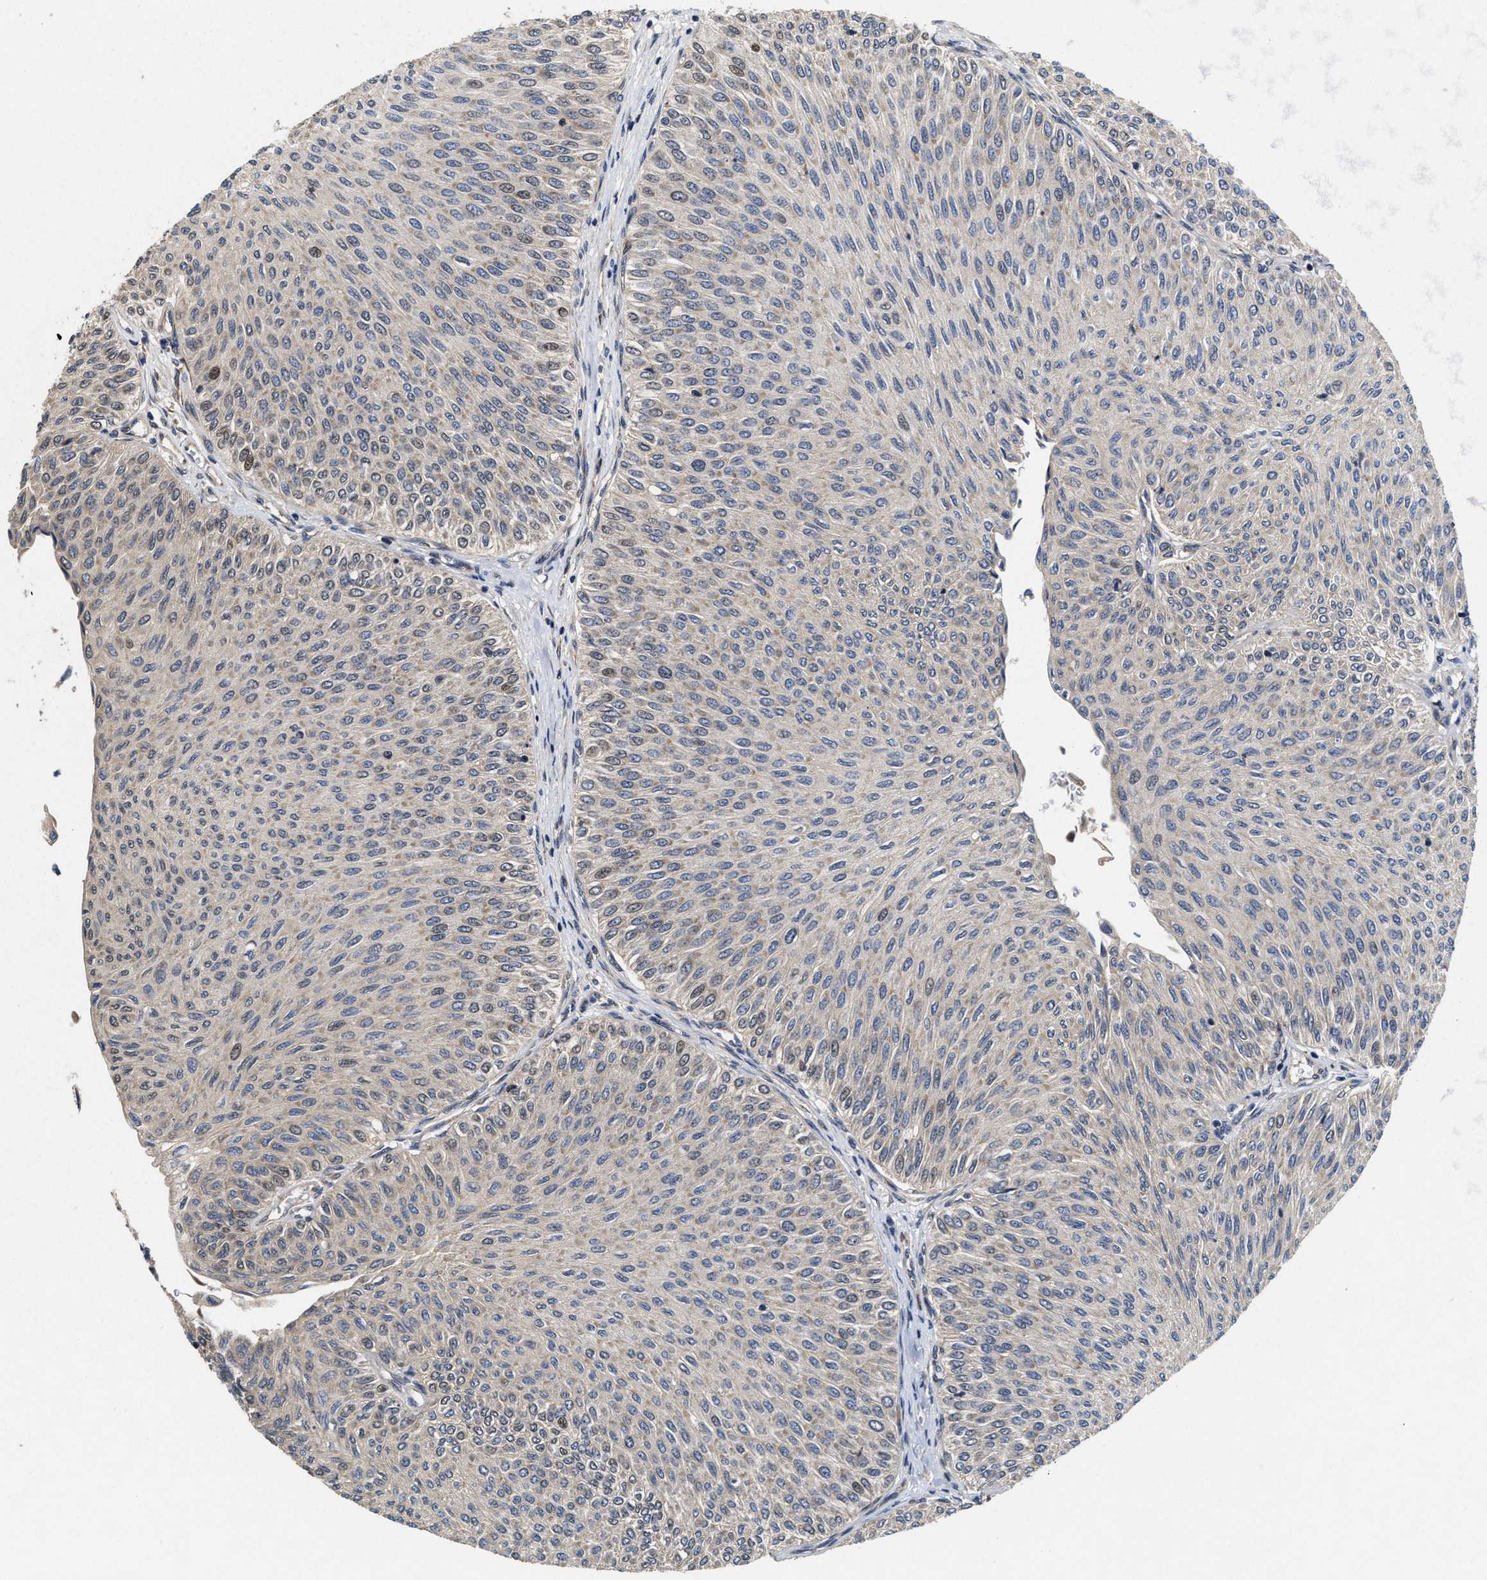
{"staining": {"intensity": "weak", "quantity": "25%-75%", "location": "cytoplasmic/membranous"}, "tissue": "urothelial cancer", "cell_type": "Tumor cells", "image_type": "cancer", "snomed": [{"axis": "morphology", "description": "Urothelial carcinoma, Low grade"}, {"axis": "topography", "description": "Urinary bladder"}], "caption": "Protein staining of urothelial cancer tissue reveals weak cytoplasmic/membranous positivity in about 25%-75% of tumor cells.", "gene": "SCYL2", "patient": {"sex": "male", "age": 78}}